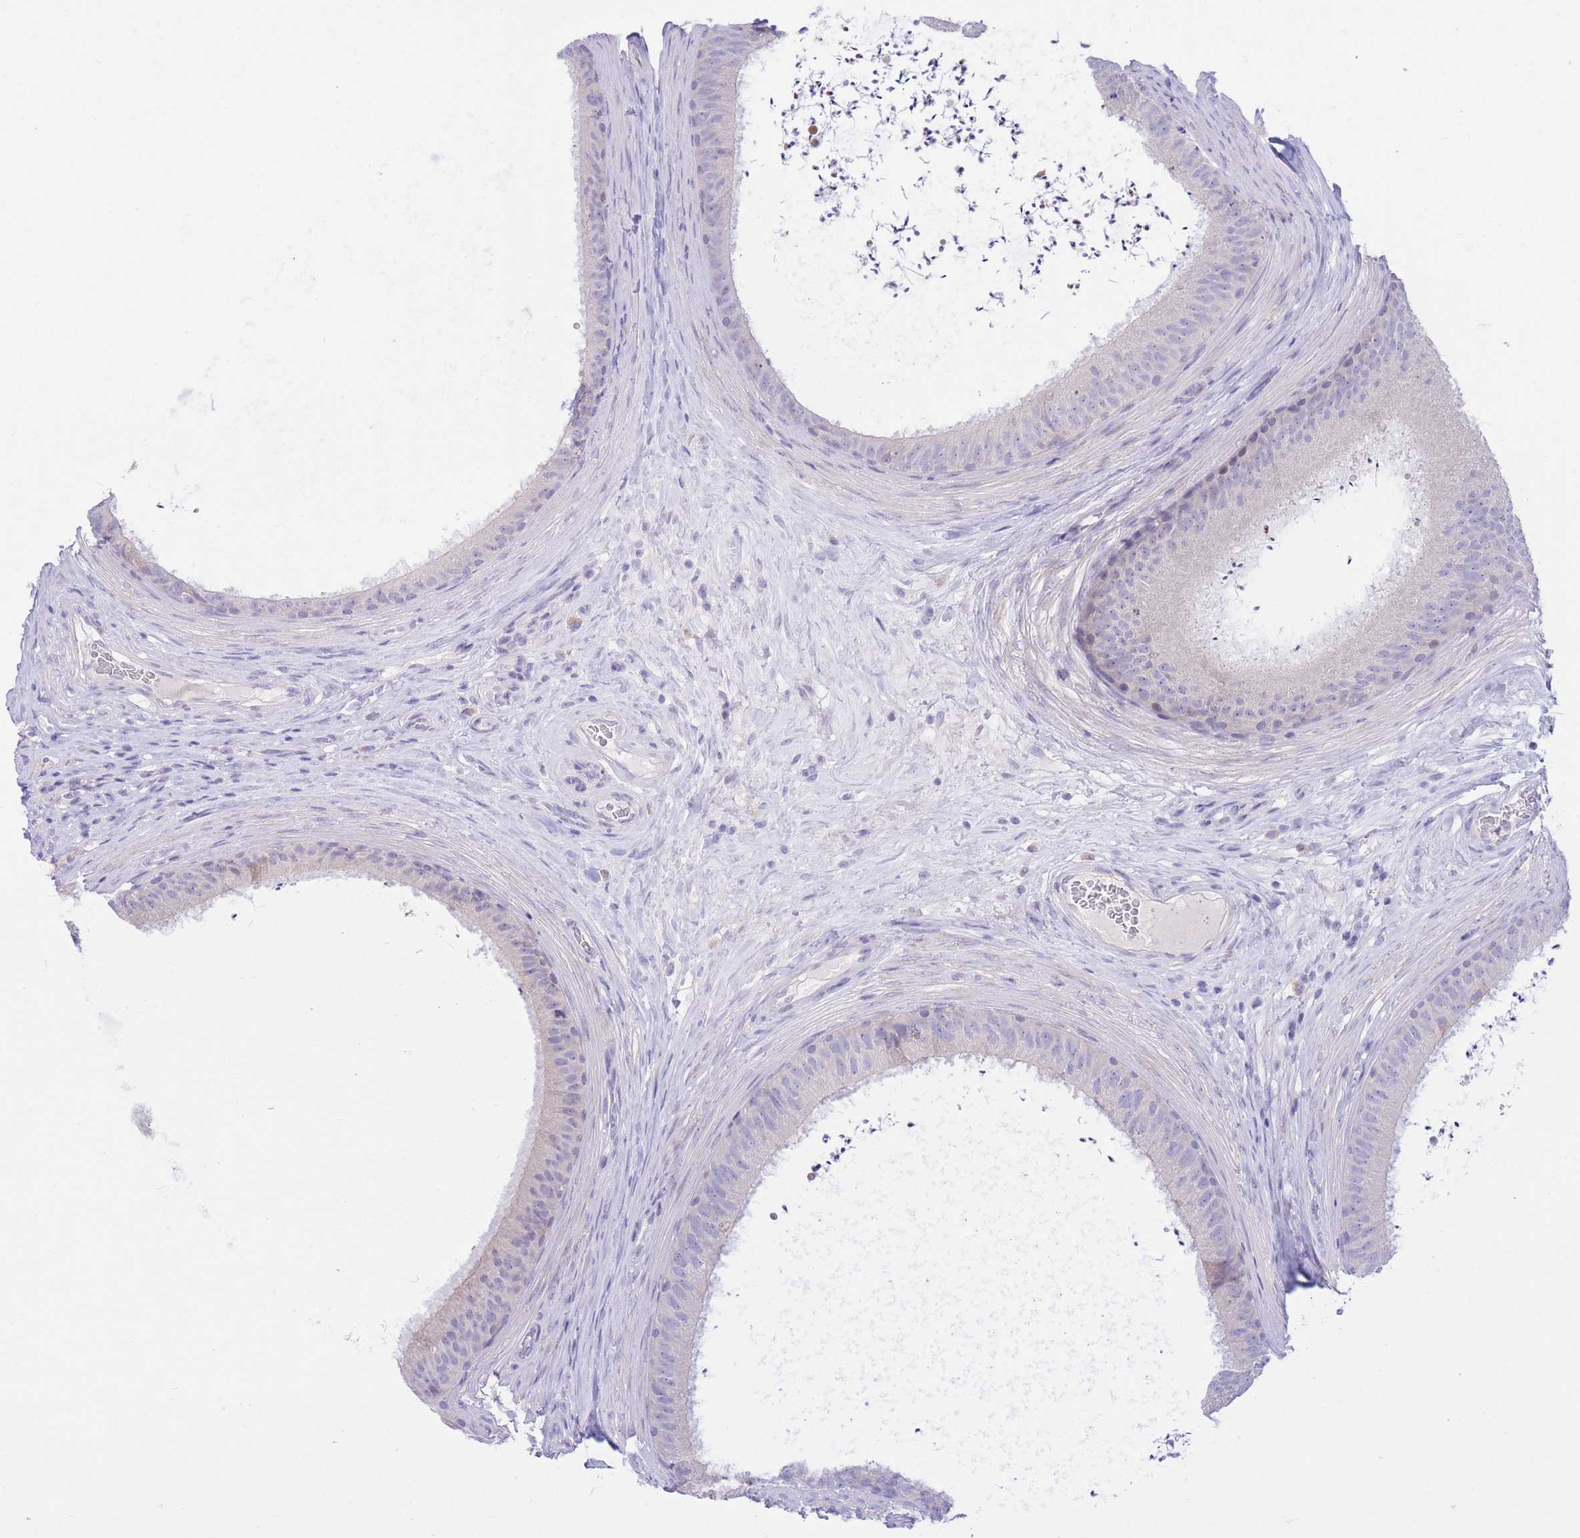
{"staining": {"intensity": "negative", "quantity": "none", "location": "none"}, "tissue": "epididymis", "cell_type": "Glandular cells", "image_type": "normal", "snomed": [{"axis": "morphology", "description": "Normal tissue, NOS"}, {"axis": "topography", "description": "Testis"}, {"axis": "topography", "description": "Epididymis"}], "caption": "DAB immunohistochemical staining of unremarkable epididymis reveals no significant expression in glandular cells.", "gene": "RPL39L", "patient": {"sex": "male", "age": 41}}